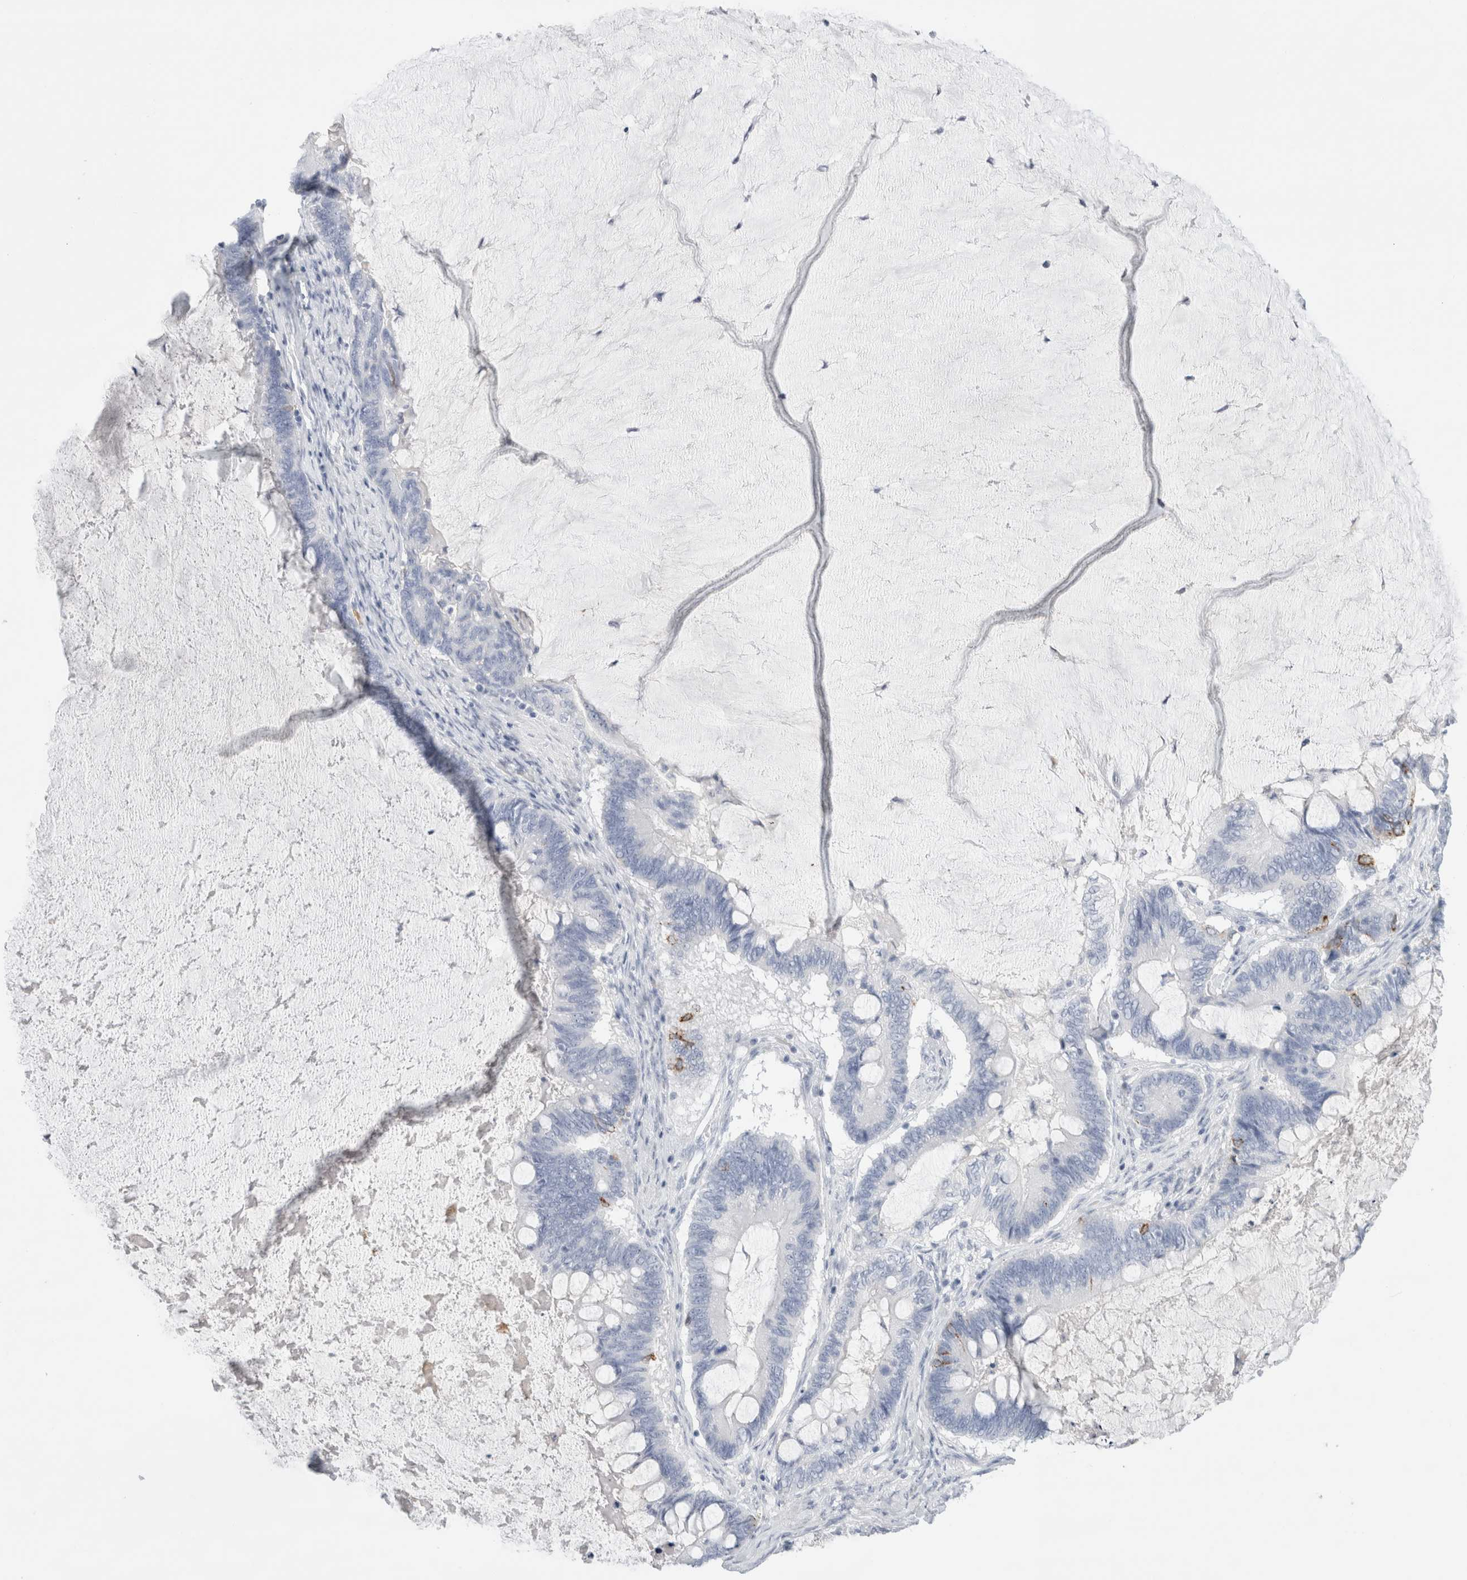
{"staining": {"intensity": "negative", "quantity": "none", "location": "none"}, "tissue": "ovarian cancer", "cell_type": "Tumor cells", "image_type": "cancer", "snomed": [{"axis": "morphology", "description": "Cystadenocarcinoma, mucinous, NOS"}, {"axis": "topography", "description": "Ovary"}], "caption": "Tumor cells are negative for protein expression in human ovarian cancer.", "gene": "MUC15", "patient": {"sex": "female", "age": 61}}